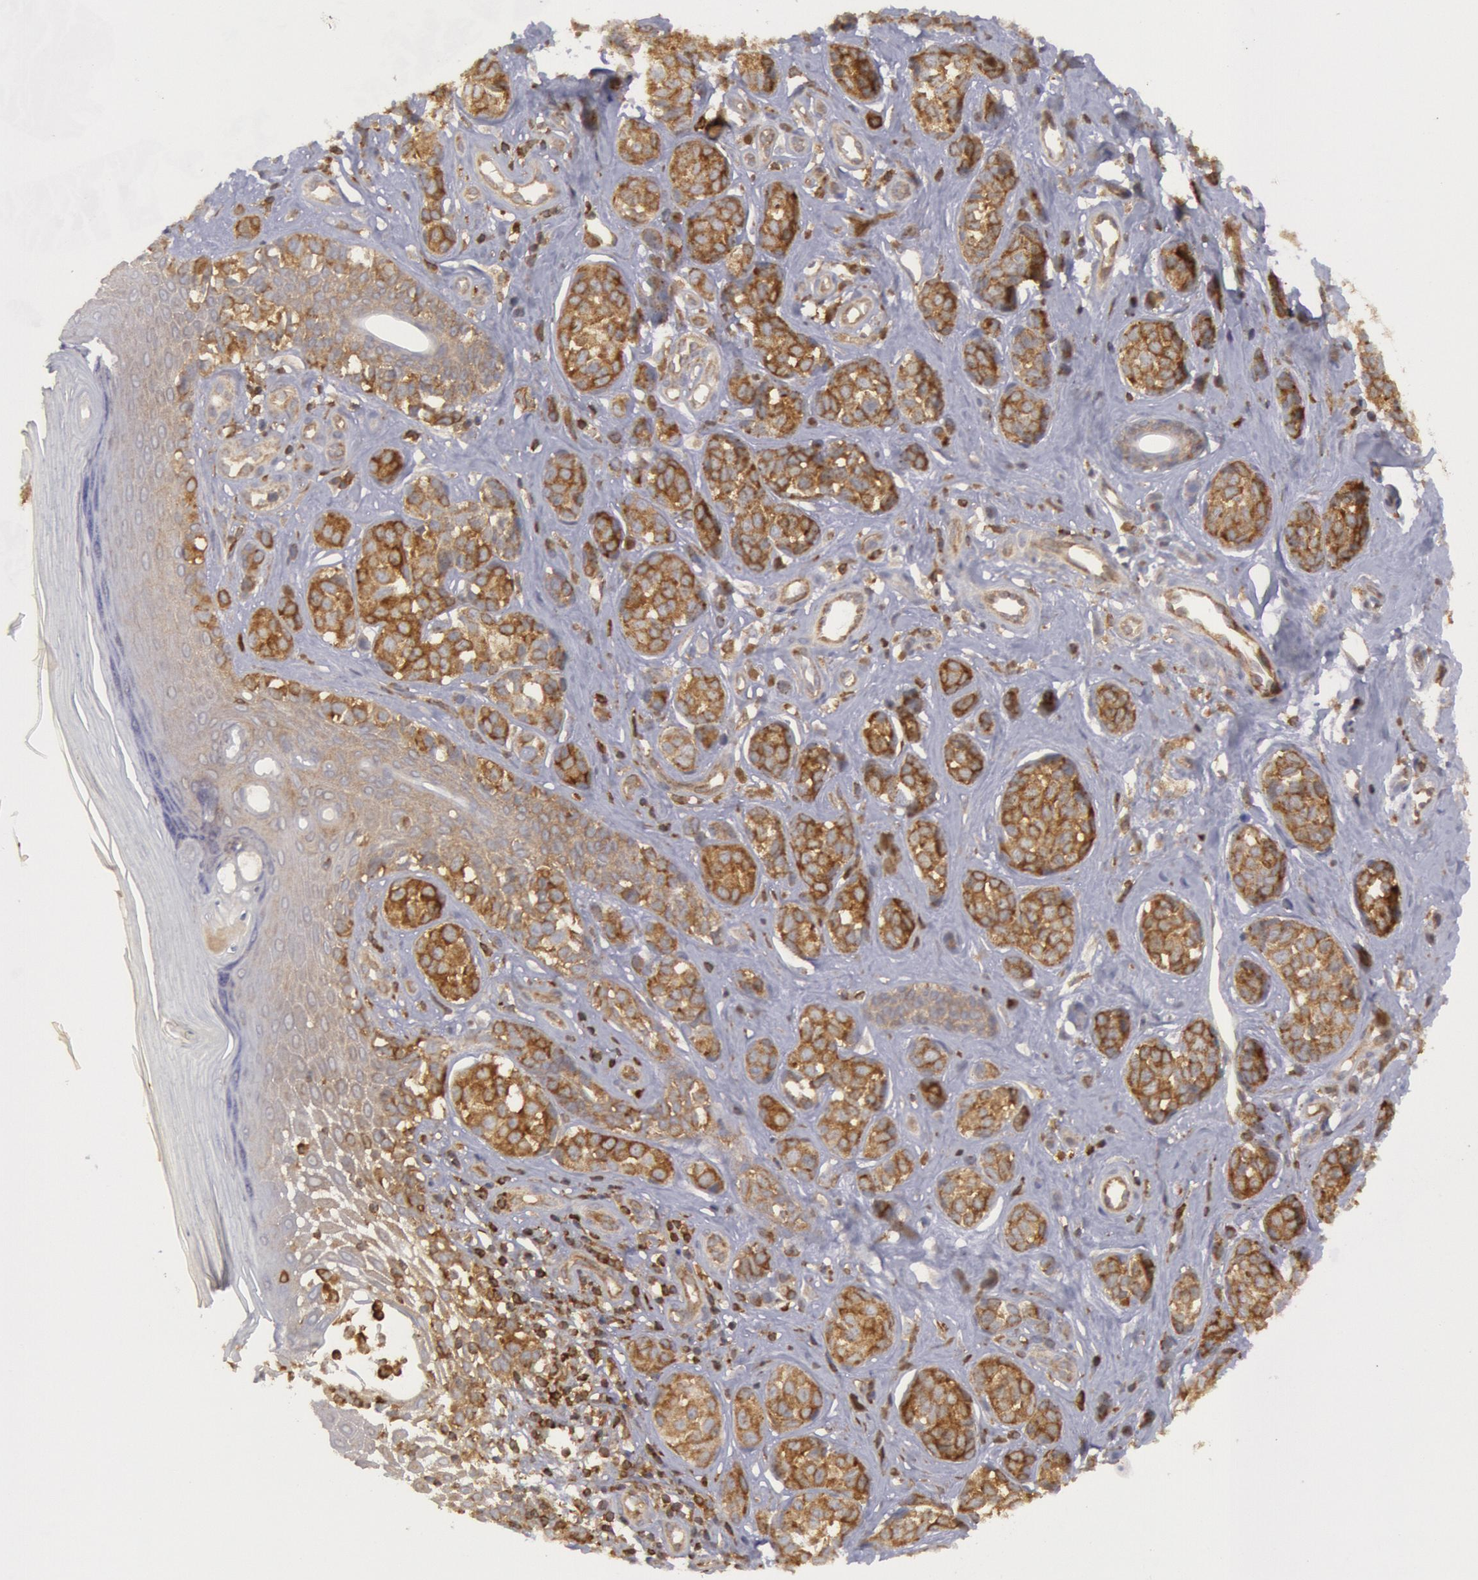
{"staining": {"intensity": "moderate", "quantity": ">75%", "location": "cytoplasmic/membranous"}, "tissue": "melanoma", "cell_type": "Tumor cells", "image_type": "cancer", "snomed": [{"axis": "morphology", "description": "Malignant melanoma, NOS"}, {"axis": "topography", "description": "Skin"}], "caption": "An immunohistochemistry (IHC) image of tumor tissue is shown. Protein staining in brown labels moderate cytoplasmic/membranous positivity in melanoma within tumor cells.", "gene": "IKBKB", "patient": {"sex": "male", "age": 79}}